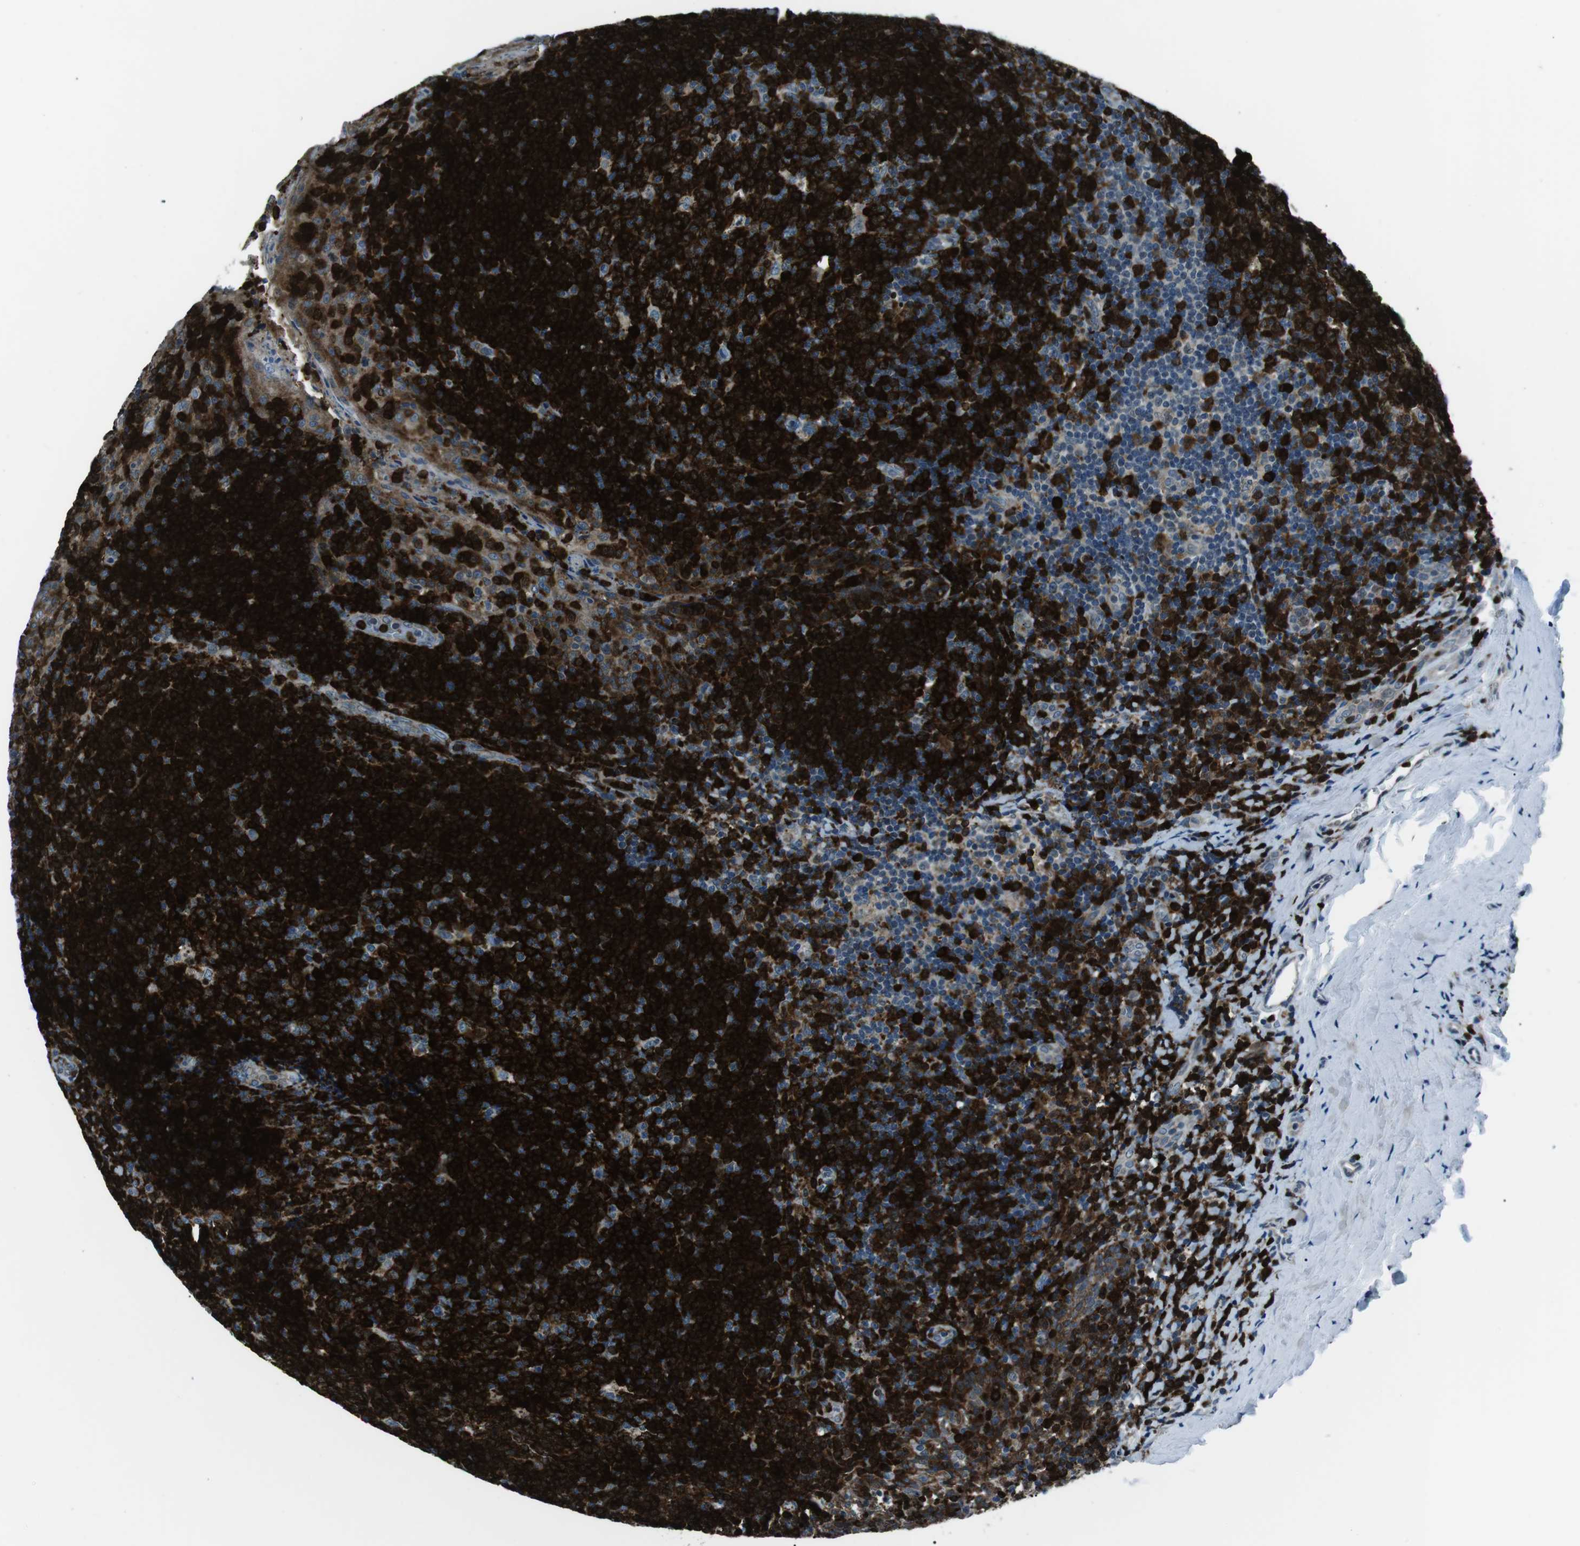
{"staining": {"intensity": "strong", "quantity": ">75%", "location": "cytoplasmic/membranous"}, "tissue": "tonsil", "cell_type": "Germinal center cells", "image_type": "normal", "snomed": [{"axis": "morphology", "description": "Normal tissue, NOS"}, {"axis": "topography", "description": "Tonsil"}], "caption": "Human tonsil stained with a brown dye shows strong cytoplasmic/membranous positive staining in about >75% of germinal center cells.", "gene": "BLNK", "patient": {"sex": "male", "age": 17}}